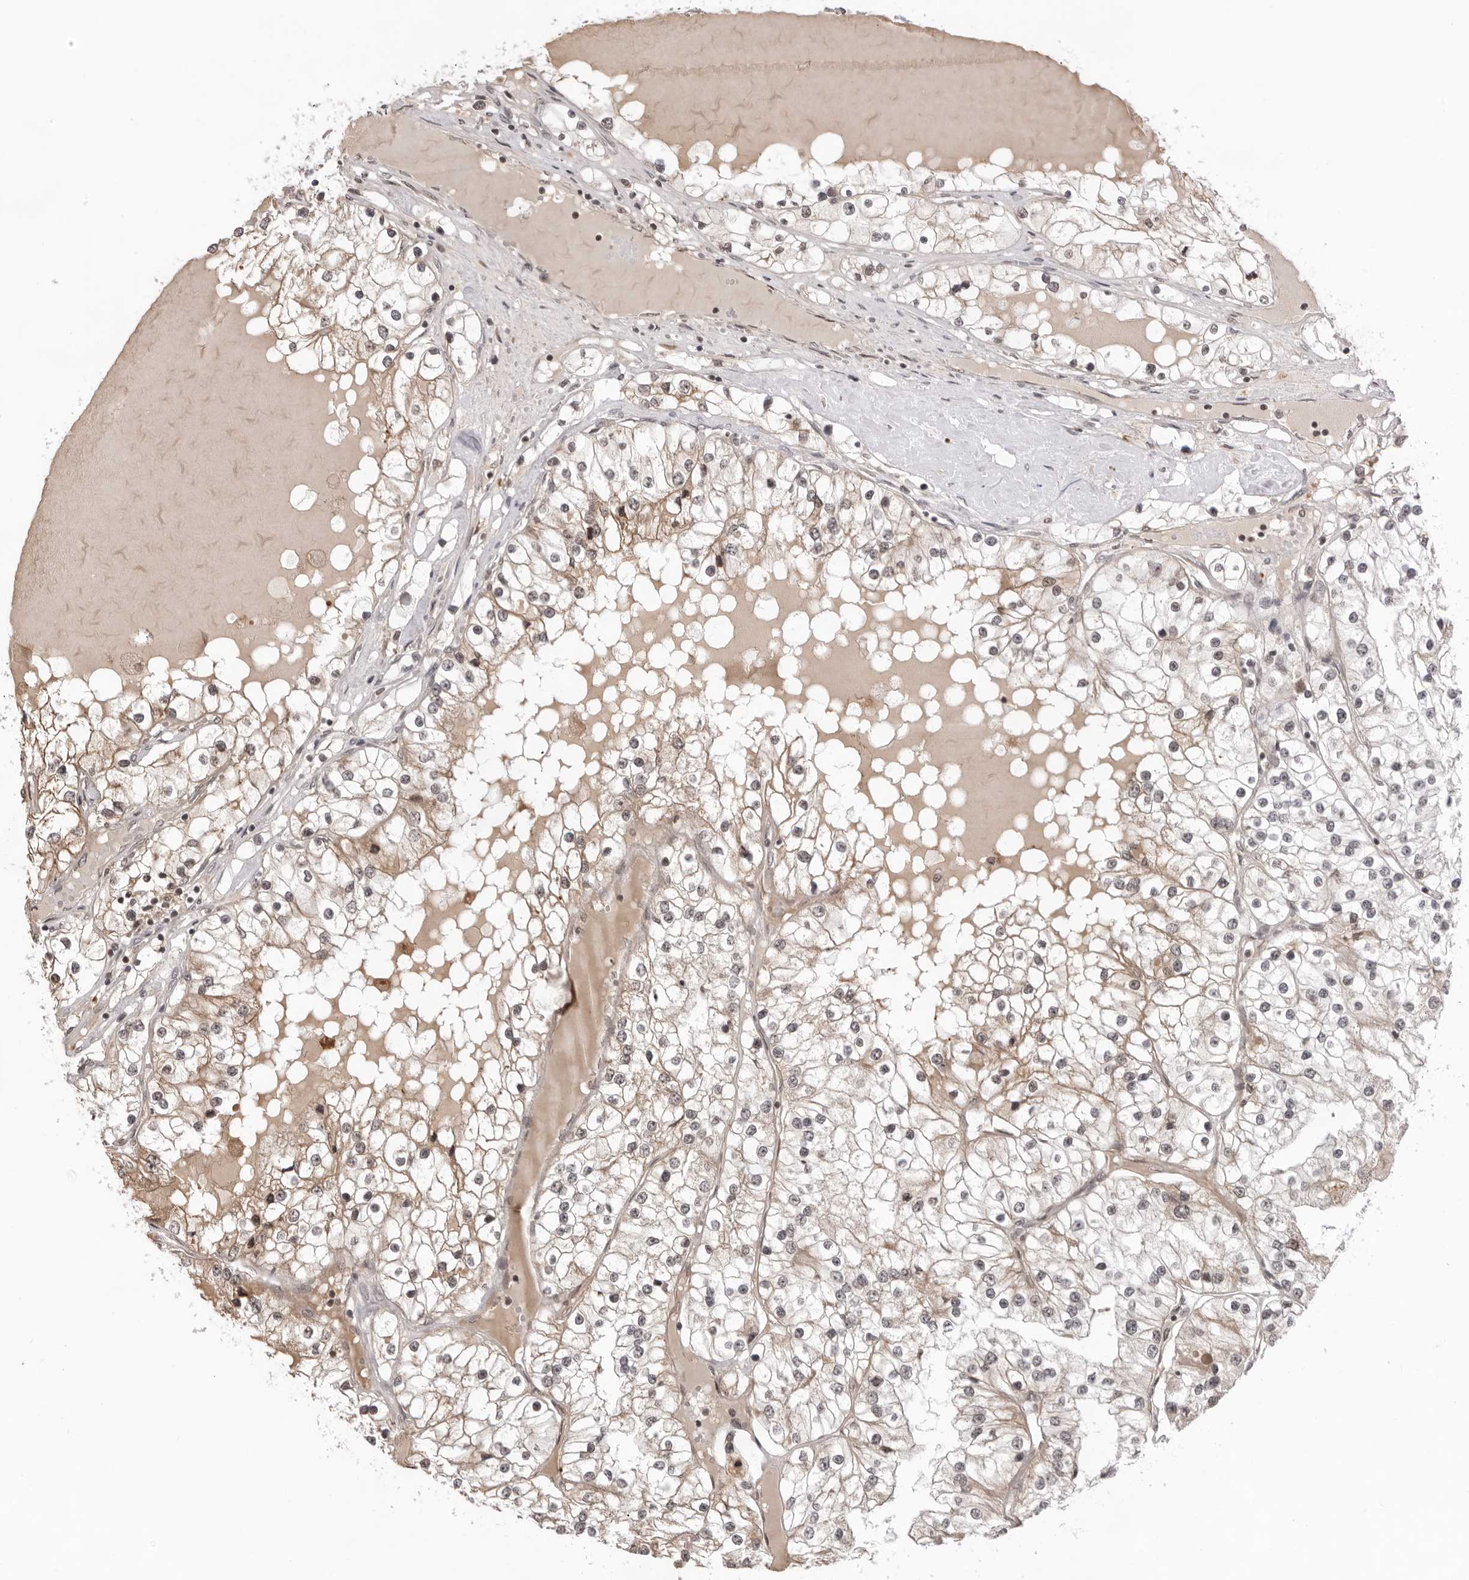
{"staining": {"intensity": "weak", "quantity": "25%-75%", "location": "cytoplasmic/membranous"}, "tissue": "renal cancer", "cell_type": "Tumor cells", "image_type": "cancer", "snomed": [{"axis": "morphology", "description": "Adenocarcinoma, NOS"}, {"axis": "topography", "description": "Kidney"}], "caption": "The image shows a brown stain indicating the presence of a protein in the cytoplasmic/membranous of tumor cells in renal cancer (adenocarcinoma).", "gene": "EXOSC10", "patient": {"sex": "male", "age": 68}}